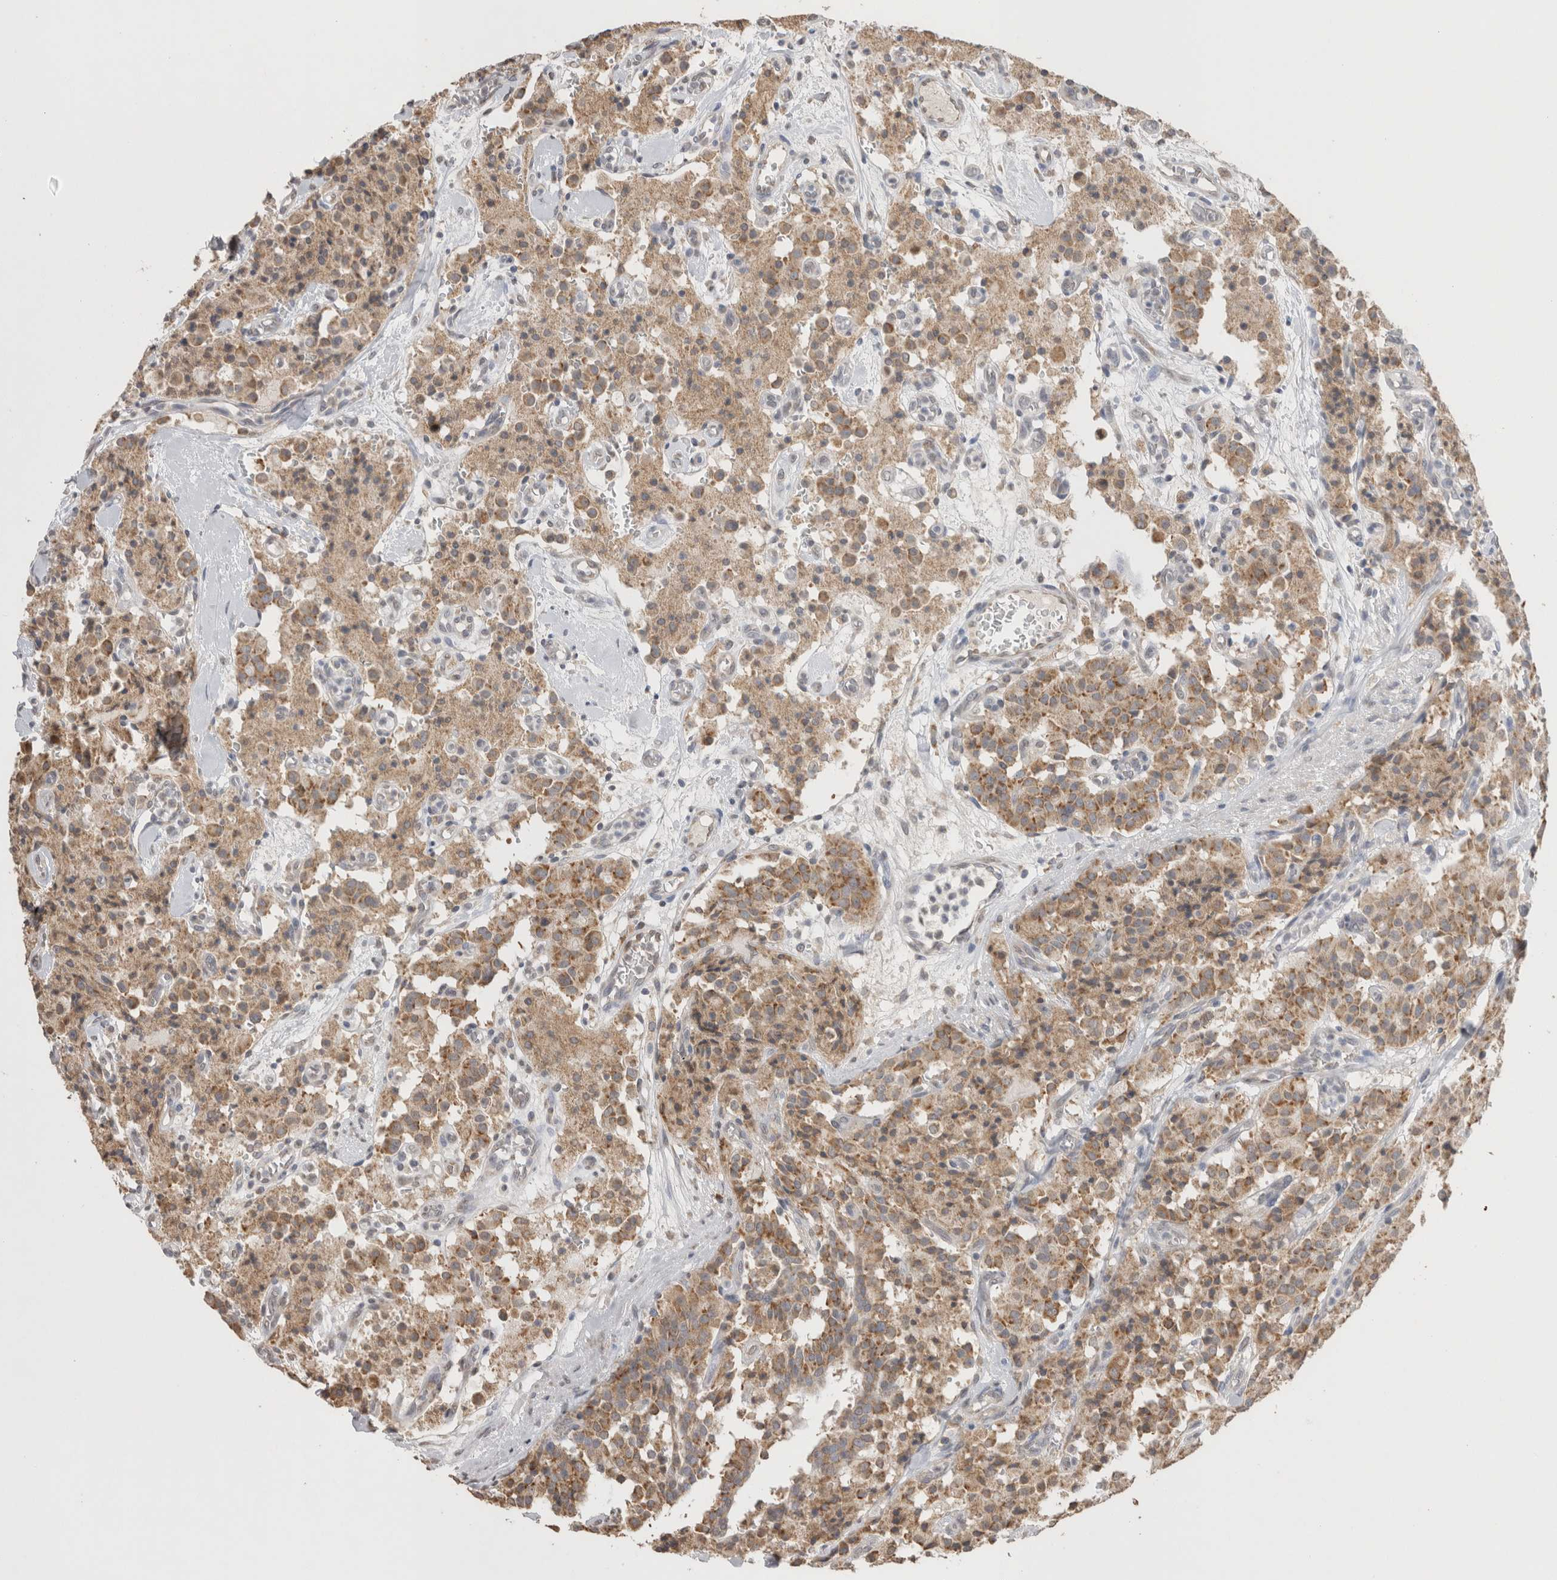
{"staining": {"intensity": "moderate", "quantity": ">75%", "location": "cytoplasmic/membranous"}, "tissue": "carcinoid", "cell_type": "Tumor cells", "image_type": "cancer", "snomed": [{"axis": "morphology", "description": "Carcinoid, malignant, NOS"}, {"axis": "topography", "description": "Lung"}], "caption": "Tumor cells display medium levels of moderate cytoplasmic/membranous staining in approximately >75% of cells in human malignant carcinoid.", "gene": "NOMO1", "patient": {"sex": "male", "age": 30}}